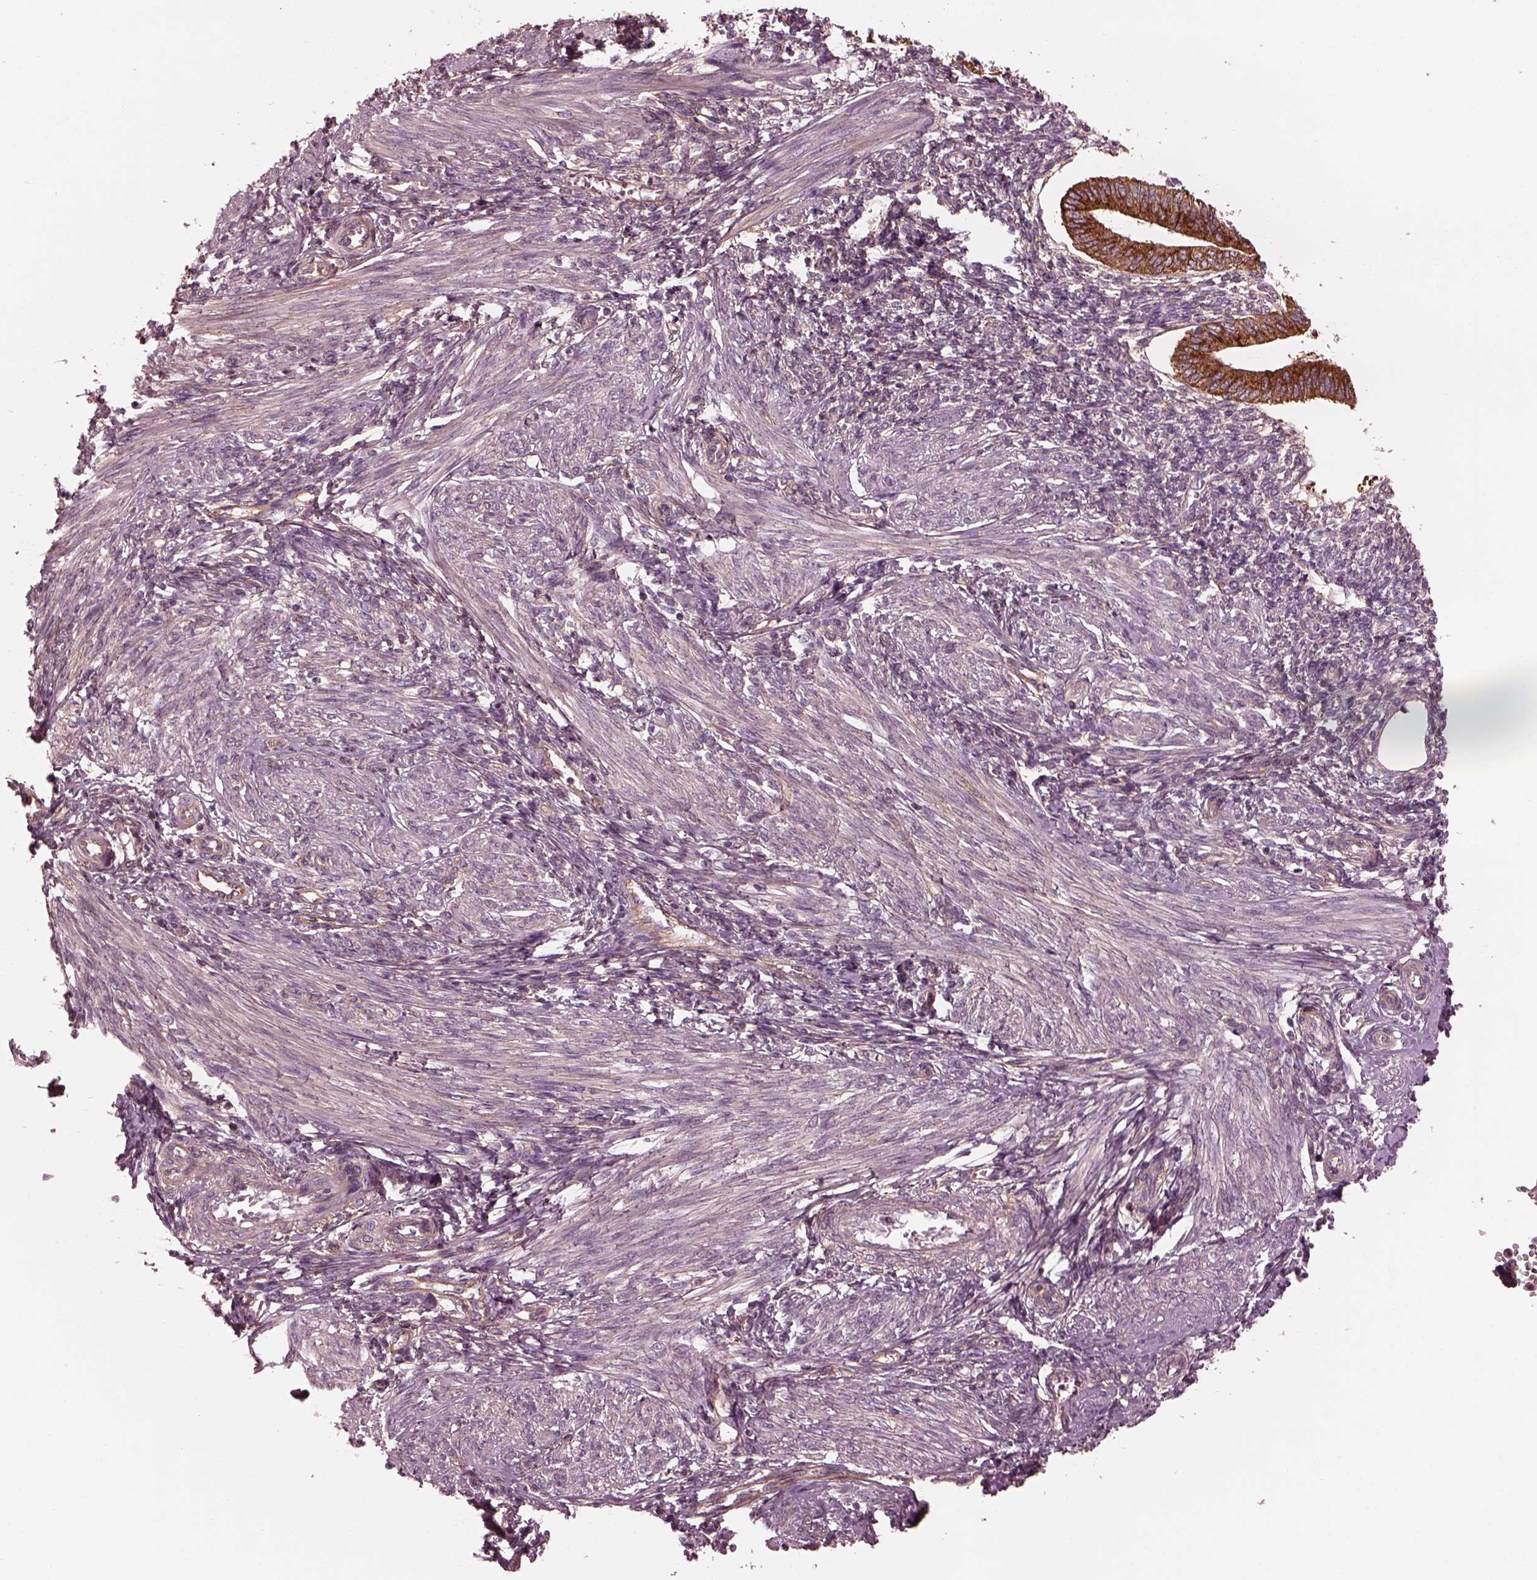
{"staining": {"intensity": "negative", "quantity": "none", "location": "none"}, "tissue": "endometrium", "cell_type": "Cells in endometrial stroma", "image_type": "normal", "snomed": [{"axis": "morphology", "description": "Normal tissue, NOS"}, {"axis": "topography", "description": "Endometrium"}], "caption": "The image exhibits no staining of cells in endometrial stroma in unremarkable endometrium. Nuclei are stained in blue.", "gene": "ELAPOR1", "patient": {"sex": "female", "age": 42}}